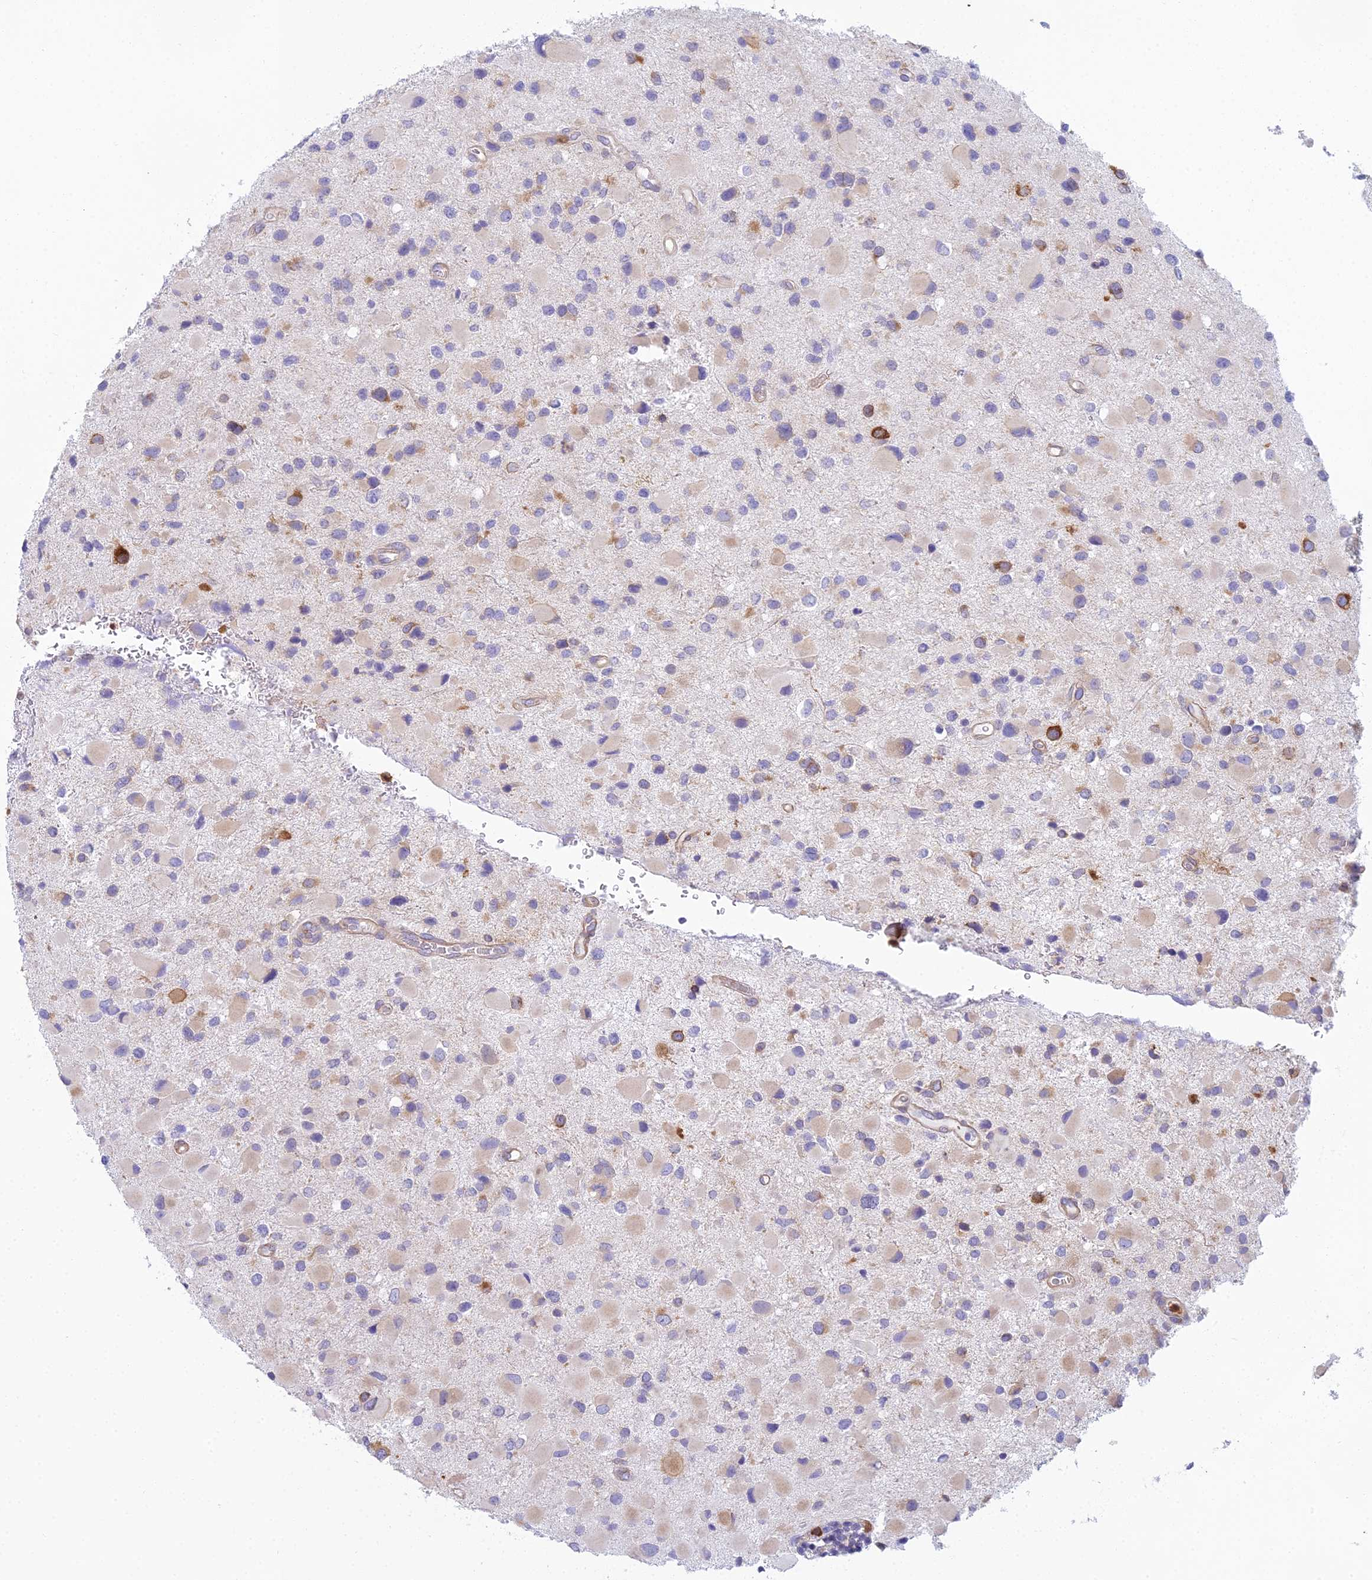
{"staining": {"intensity": "weak", "quantity": "25%-75%", "location": "cytoplasmic/membranous"}, "tissue": "glioma", "cell_type": "Tumor cells", "image_type": "cancer", "snomed": [{"axis": "morphology", "description": "Glioma, malignant, Low grade"}, {"axis": "topography", "description": "Brain"}], "caption": "Approximately 25%-75% of tumor cells in human malignant glioma (low-grade) reveal weak cytoplasmic/membranous protein staining as visualized by brown immunohistochemical staining.", "gene": "HM13", "patient": {"sex": "female", "age": 32}}